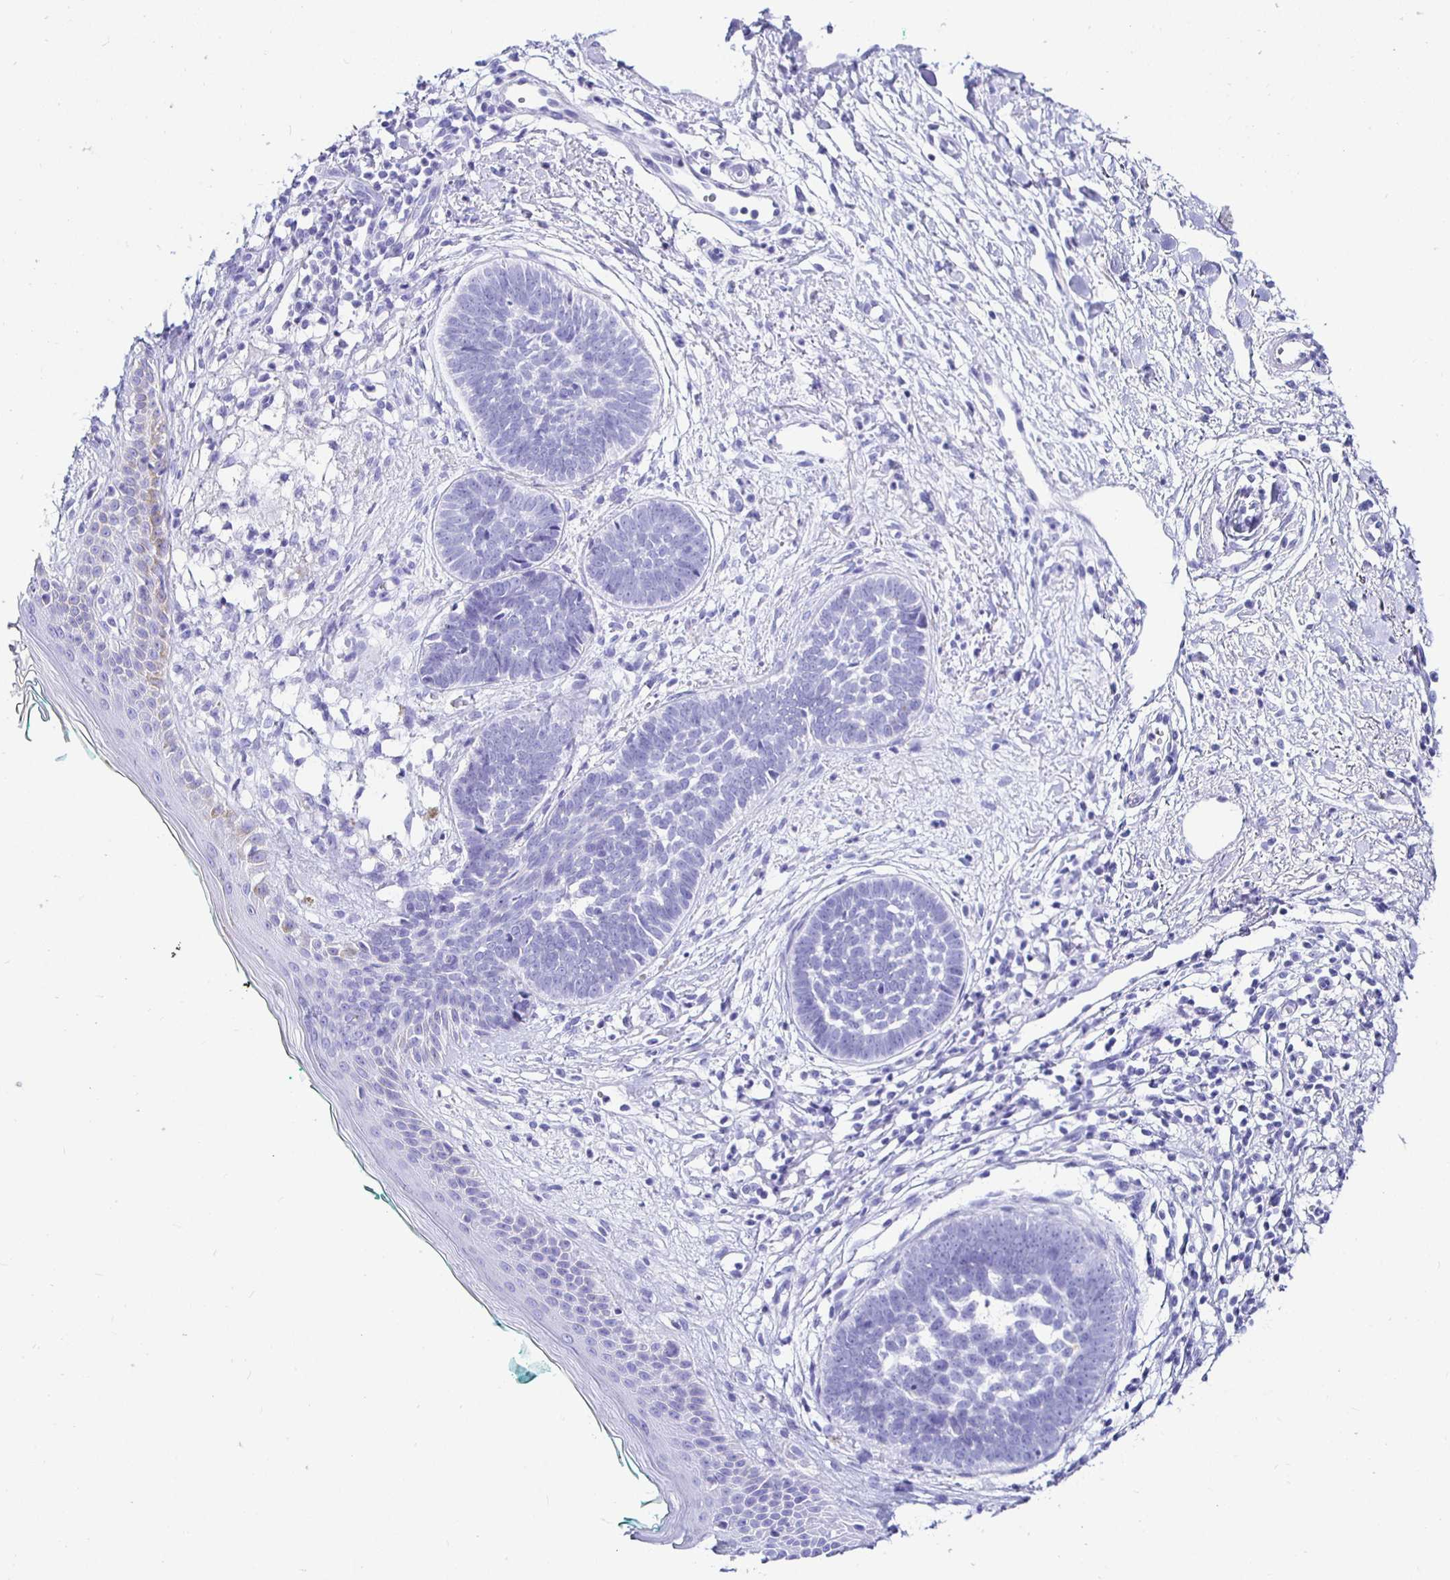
{"staining": {"intensity": "negative", "quantity": "none", "location": "none"}, "tissue": "skin cancer", "cell_type": "Tumor cells", "image_type": "cancer", "snomed": [{"axis": "morphology", "description": "Basal cell carcinoma"}, {"axis": "topography", "description": "Skin"}, {"axis": "topography", "description": "Skin of neck"}, {"axis": "topography", "description": "Skin of shoulder"}, {"axis": "topography", "description": "Skin of back"}], "caption": "Skin cancer stained for a protein using immunohistochemistry (IHC) displays no expression tumor cells.", "gene": "UMOD", "patient": {"sex": "male", "age": 80}}